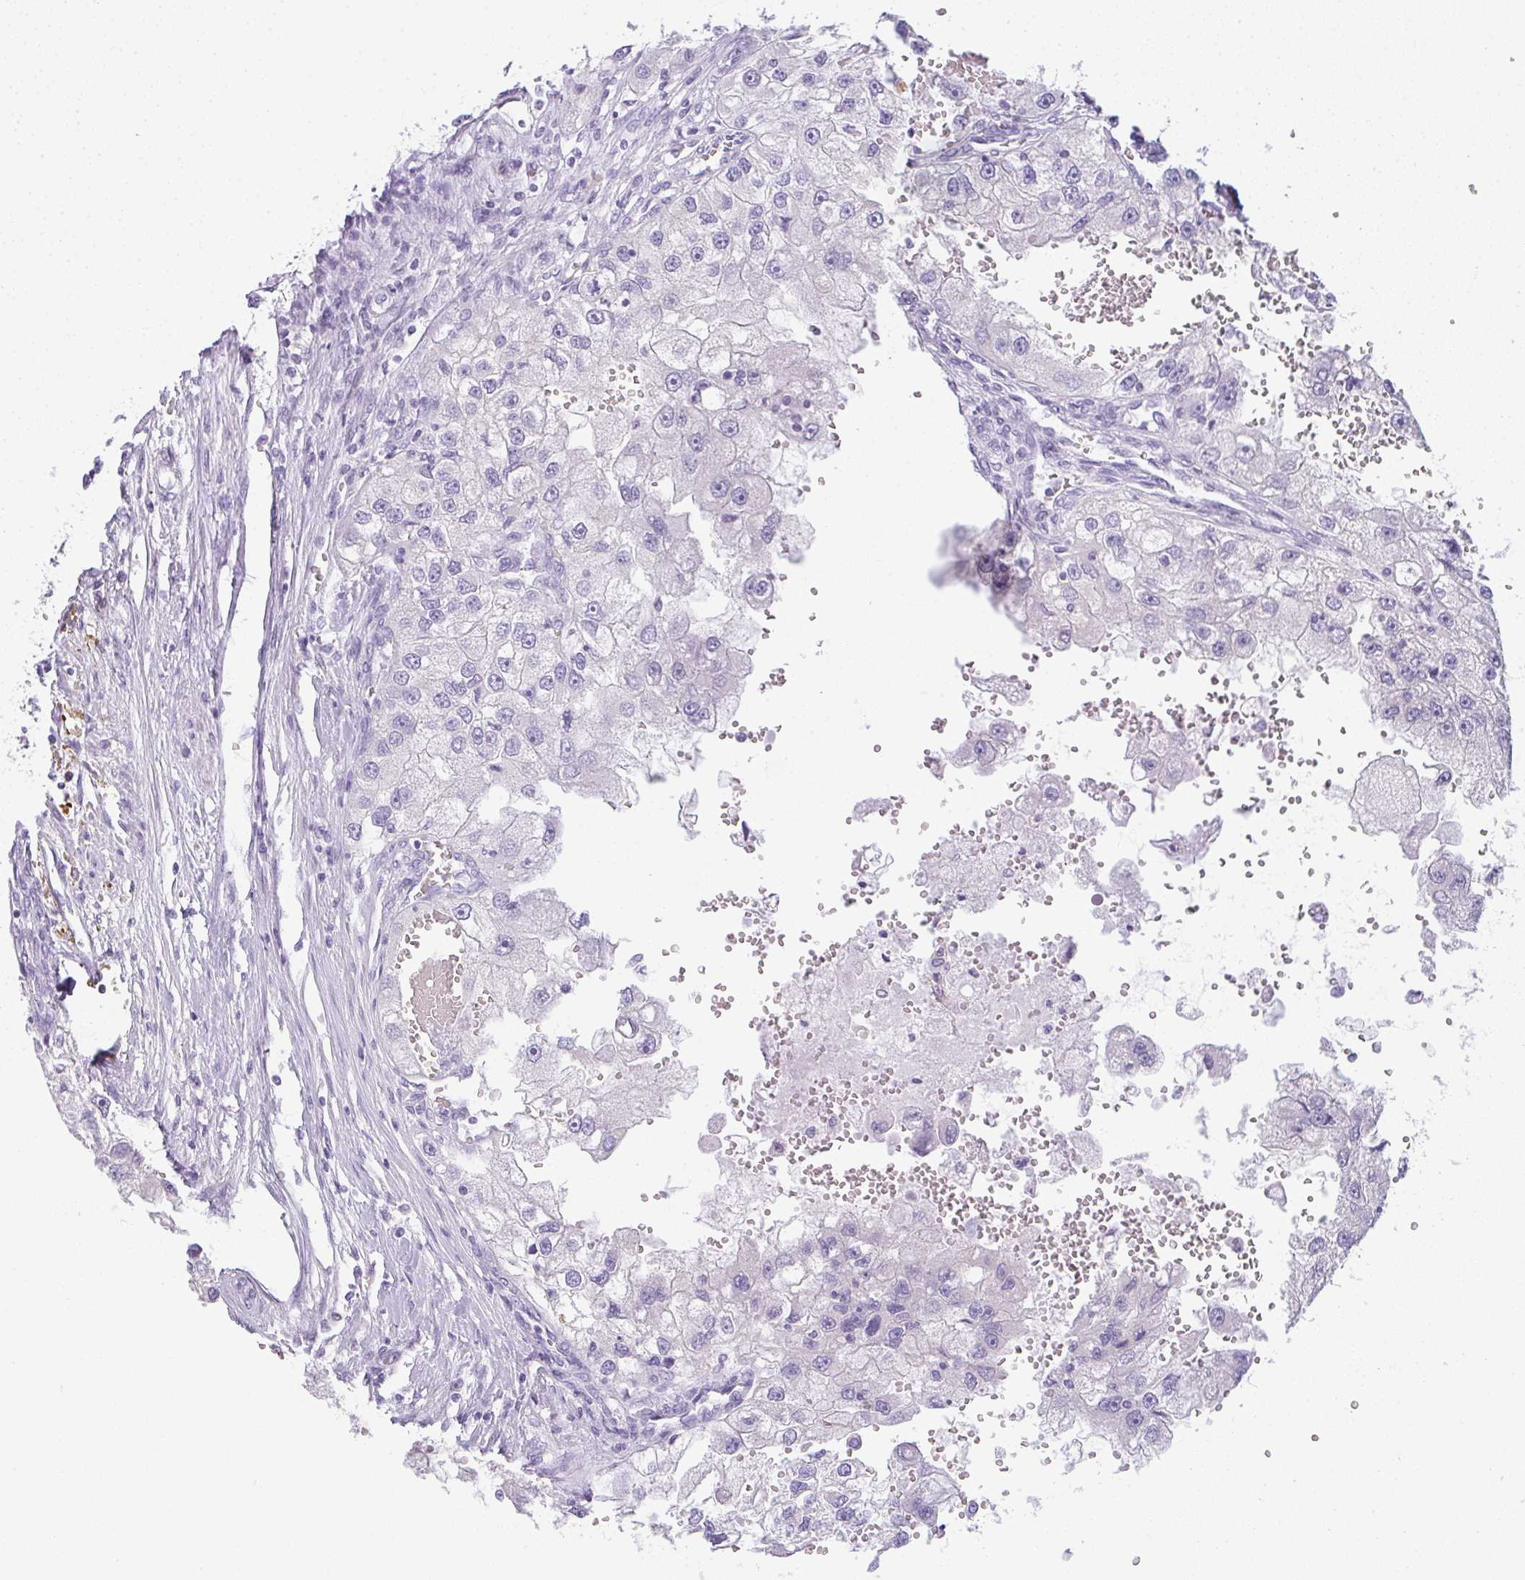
{"staining": {"intensity": "negative", "quantity": "none", "location": "none"}, "tissue": "renal cancer", "cell_type": "Tumor cells", "image_type": "cancer", "snomed": [{"axis": "morphology", "description": "Adenocarcinoma, NOS"}, {"axis": "topography", "description": "Kidney"}], "caption": "Immunohistochemical staining of renal cancer (adenocarcinoma) demonstrates no significant staining in tumor cells. (Immunohistochemistry, brightfield microscopy, high magnification).", "gene": "LPAR4", "patient": {"sex": "male", "age": 63}}